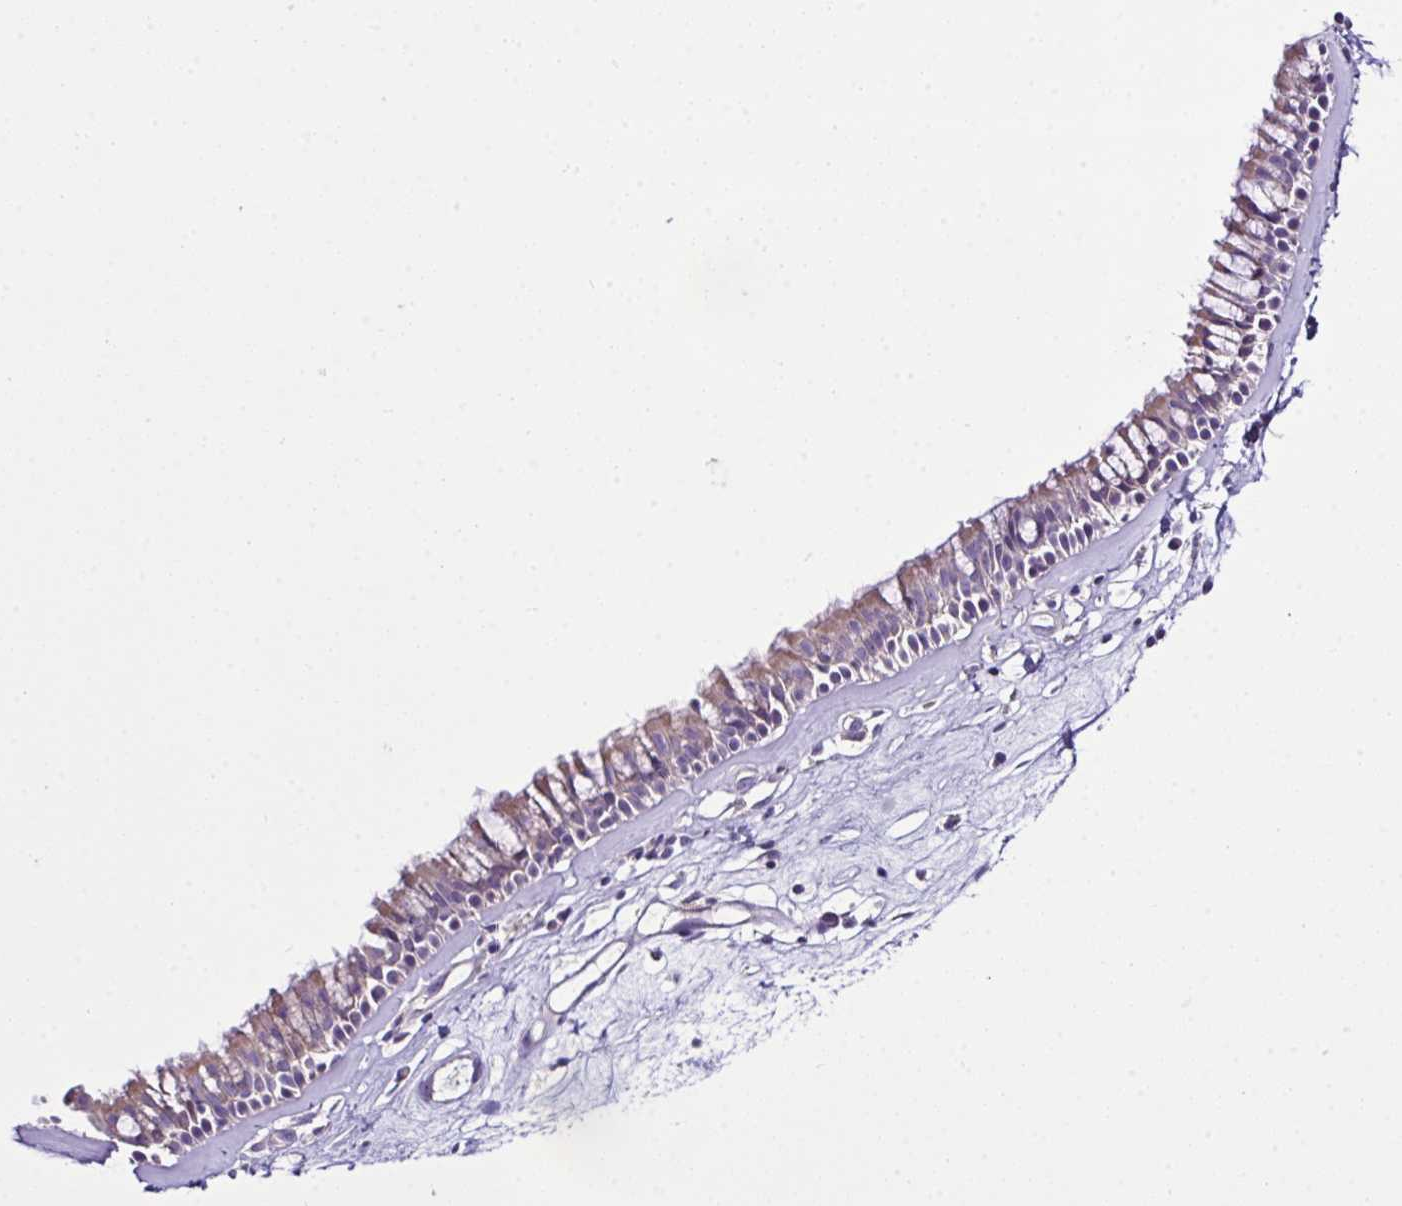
{"staining": {"intensity": "moderate", "quantity": "25%-75%", "location": "cytoplasmic/membranous"}, "tissue": "nasopharynx", "cell_type": "Respiratory epithelial cells", "image_type": "normal", "snomed": [{"axis": "morphology", "description": "Normal tissue, NOS"}, {"axis": "topography", "description": "Nasopharynx"}], "caption": "Nasopharynx stained with DAB immunohistochemistry (IHC) demonstrates medium levels of moderate cytoplasmic/membranous positivity in about 25%-75% of respiratory epithelial cells. The protein is stained brown, and the nuclei are stained in blue (DAB (3,3'-diaminobenzidine) IHC with brightfield microscopy, high magnification).", "gene": "D2HGDH", "patient": {"sex": "female", "age": 39}}